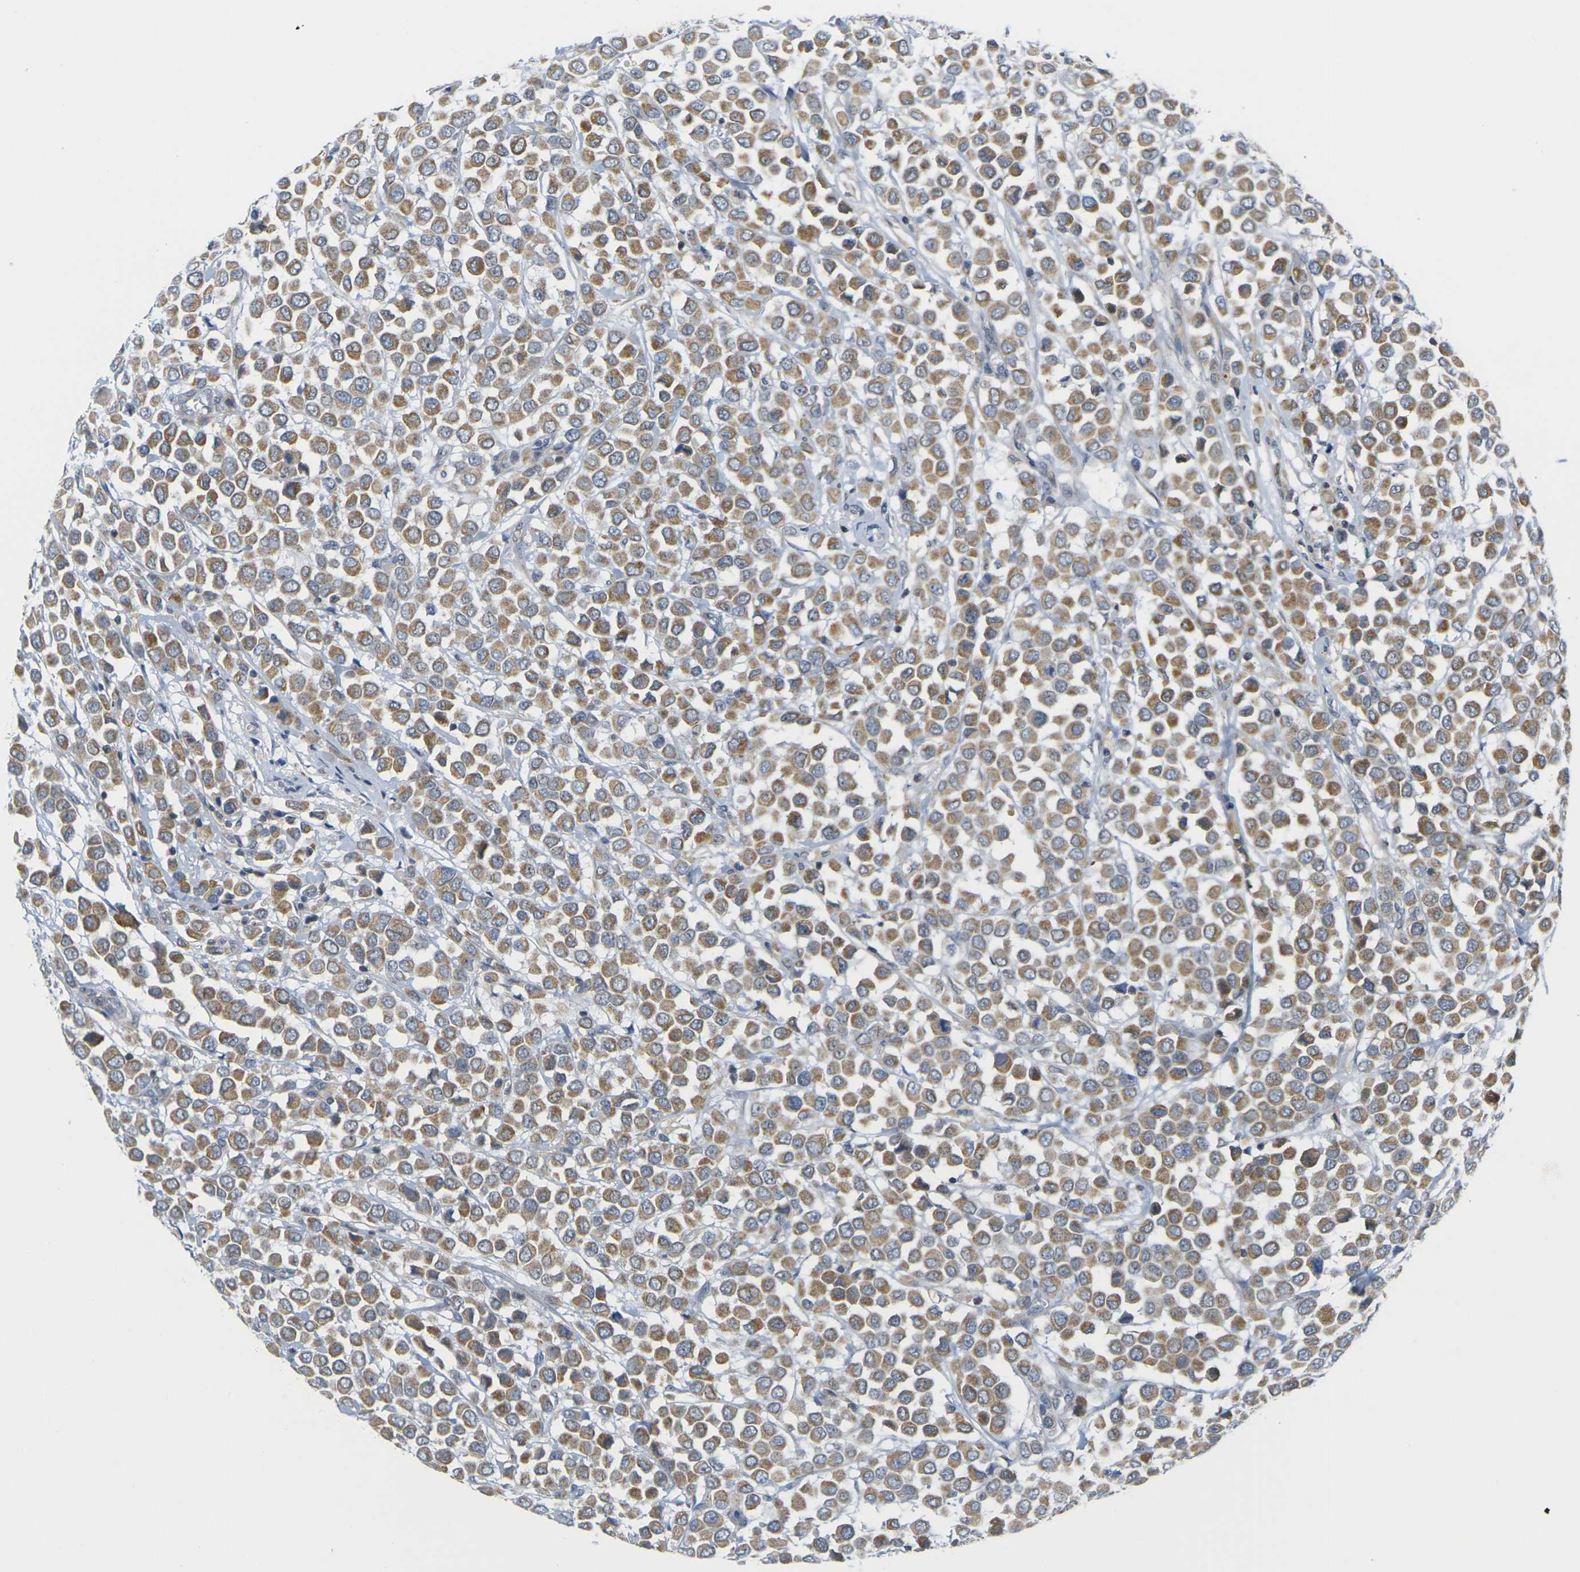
{"staining": {"intensity": "moderate", "quantity": ">75%", "location": "cytoplasmic/membranous"}, "tissue": "breast cancer", "cell_type": "Tumor cells", "image_type": "cancer", "snomed": [{"axis": "morphology", "description": "Duct carcinoma"}, {"axis": "topography", "description": "Breast"}], "caption": "Infiltrating ductal carcinoma (breast) tissue exhibits moderate cytoplasmic/membranous expression in about >75% of tumor cells", "gene": "OTOF", "patient": {"sex": "female", "age": 61}}